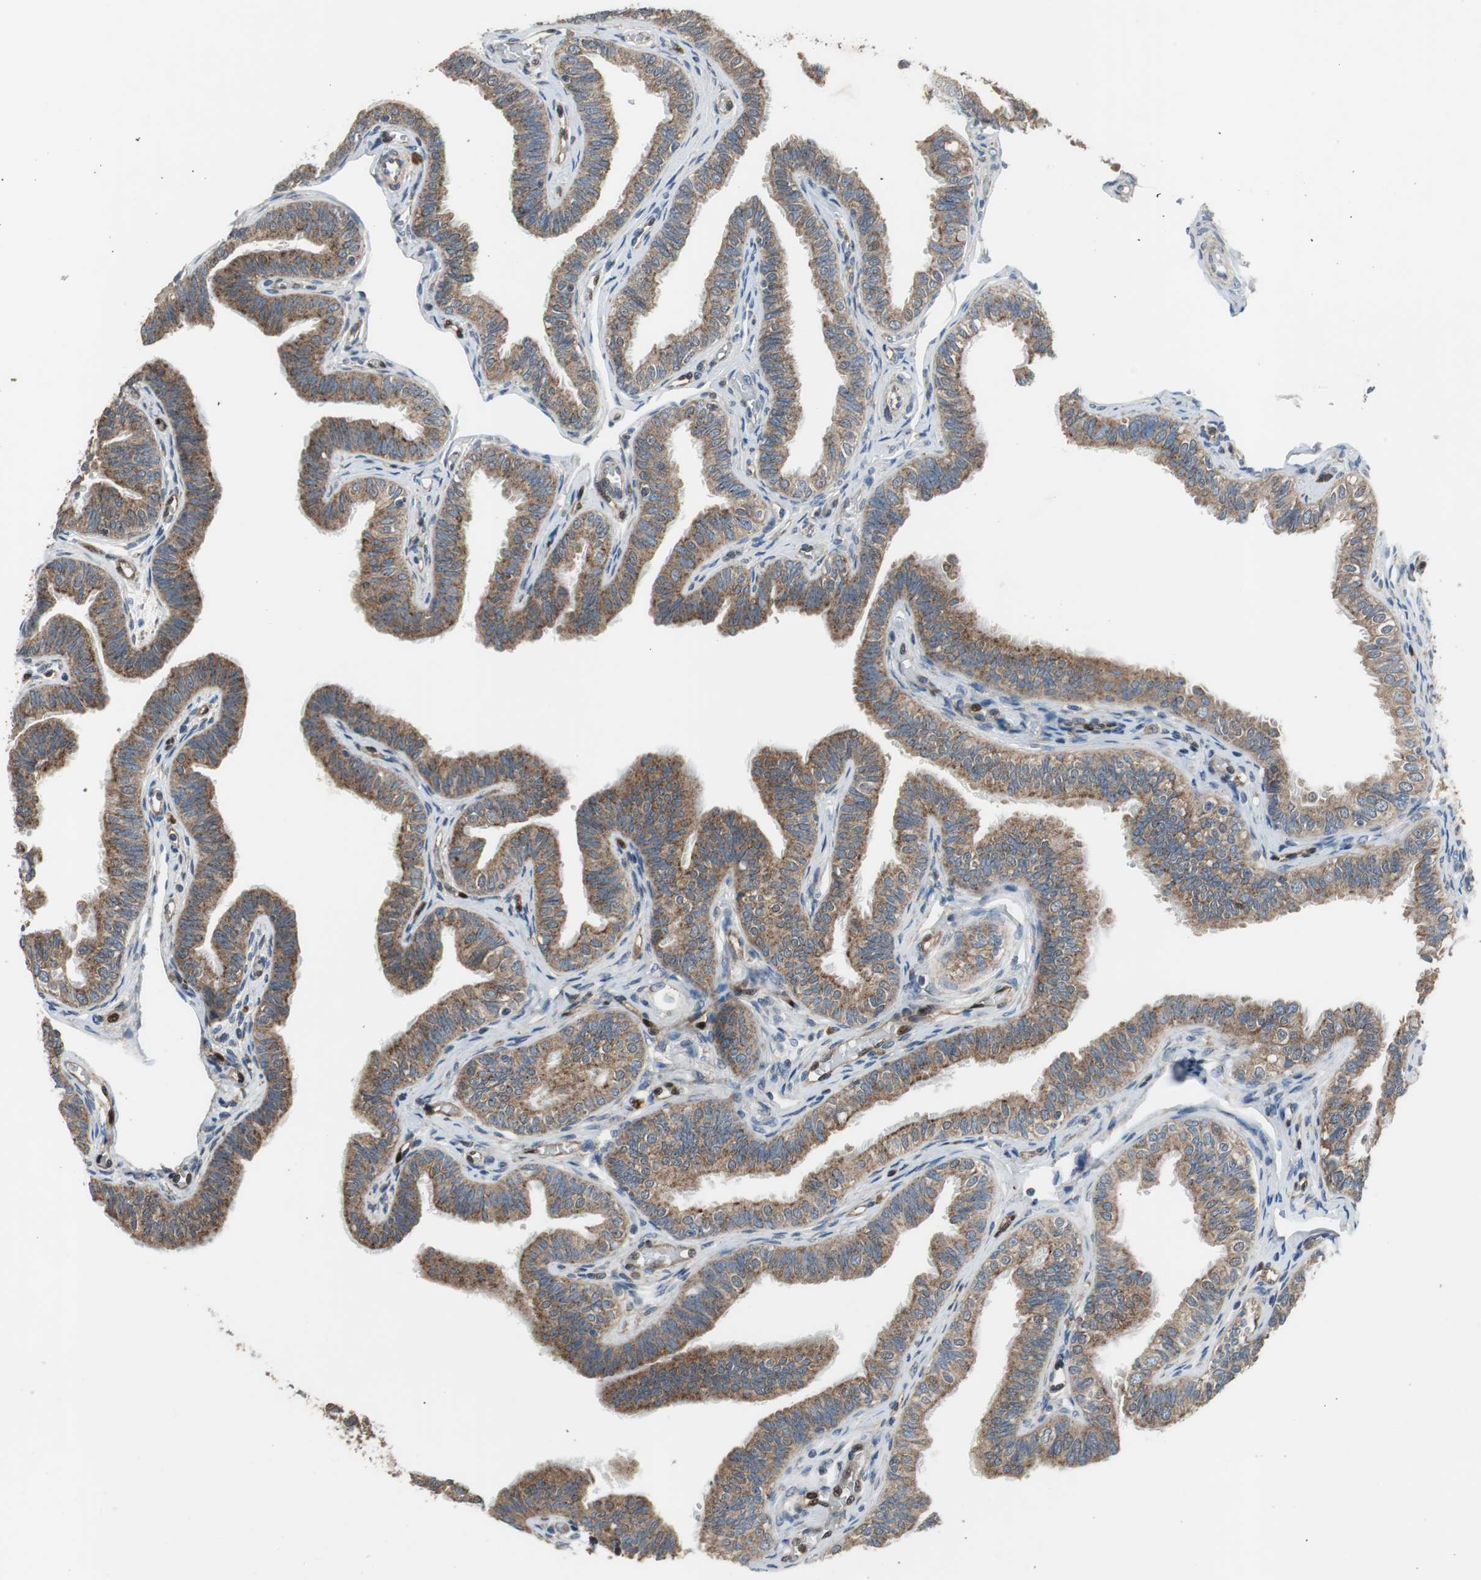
{"staining": {"intensity": "strong", "quantity": ">75%", "location": "cytoplasmic/membranous"}, "tissue": "fallopian tube", "cell_type": "Glandular cells", "image_type": "normal", "snomed": [{"axis": "morphology", "description": "Normal tissue, NOS"}, {"axis": "morphology", "description": "Dermoid, NOS"}, {"axis": "topography", "description": "Fallopian tube"}], "caption": "This is a photomicrograph of IHC staining of unremarkable fallopian tube, which shows strong expression in the cytoplasmic/membranous of glandular cells.", "gene": "PI4KB", "patient": {"sex": "female", "age": 33}}